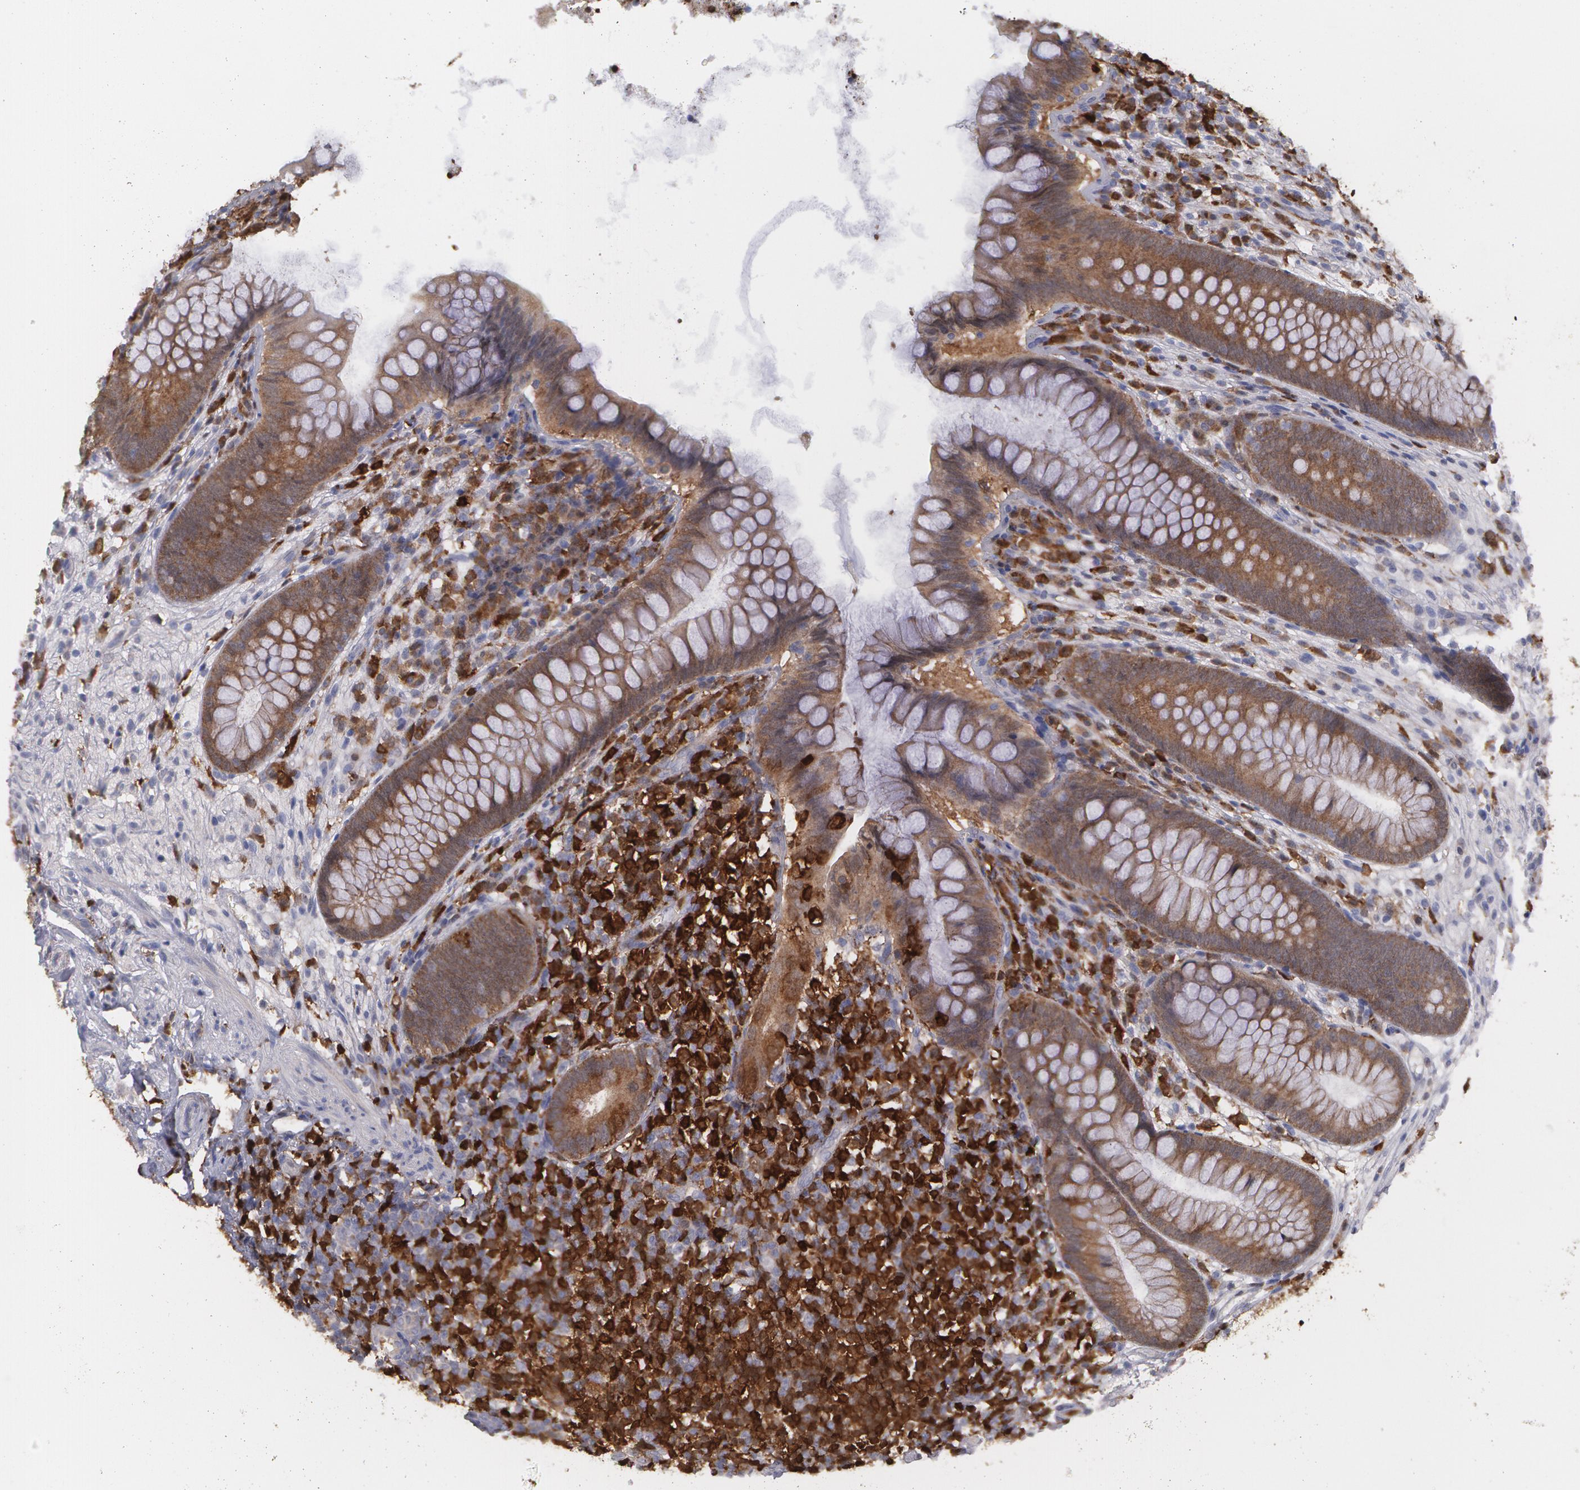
{"staining": {"intensity": "moderate", "quantity": ">75%", "location": "cytoplasmic/membranous"}, "tissue": "appendix", "cell_type": "Glandular cells", "image_type": "normal", "snomed": [{"axis": "morphology", "description": "Normal tissue, NOS"}, {"axis": "topography", "description": "Appendix"}], "caption": "Protein staining of benign appendix demonstrates moderate cytoplasmic/membranous positivity in about >75% of glandular cells.", "gene": "SYK", "patient": {"sex": "female", "age": 66}}